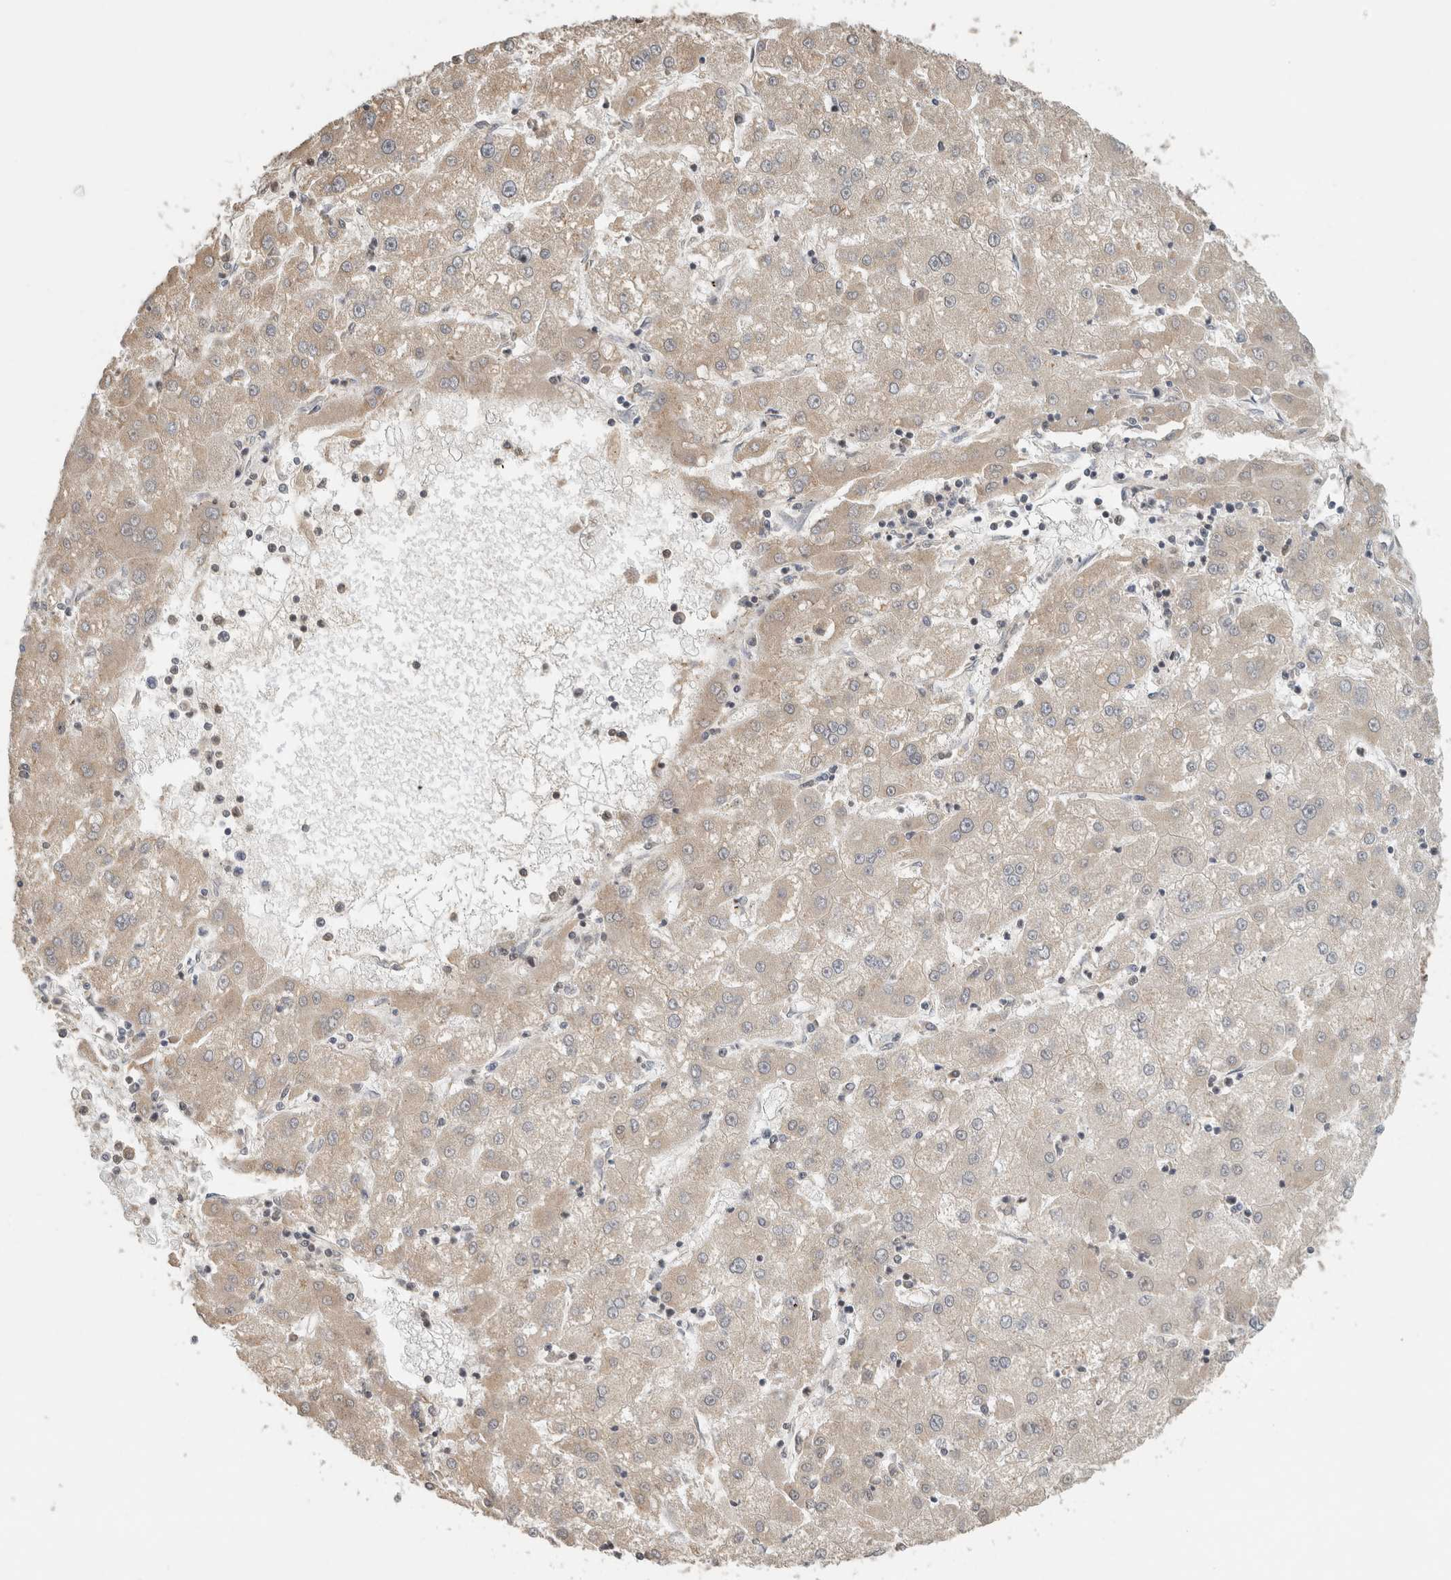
{"staining": {"intensity": "negative", "quantity": "none", "location": "none"}, "tissue": "liver cancer", "cell_type": "Tumor cells", "image_type": "cancer", "snomed": [{"axis": "morphology", "description": "Carcinoma, Hepatocellular, NOS"}, {"axis": "topography", "description": "Liver"}], "caption": "This is an IHC photomicrograph of liver cancer (hepatocellular carcinoma). There is no expression in tumor cells.", "gene": "C1orf21", "patient": {"sex": "male", "age": 72}}